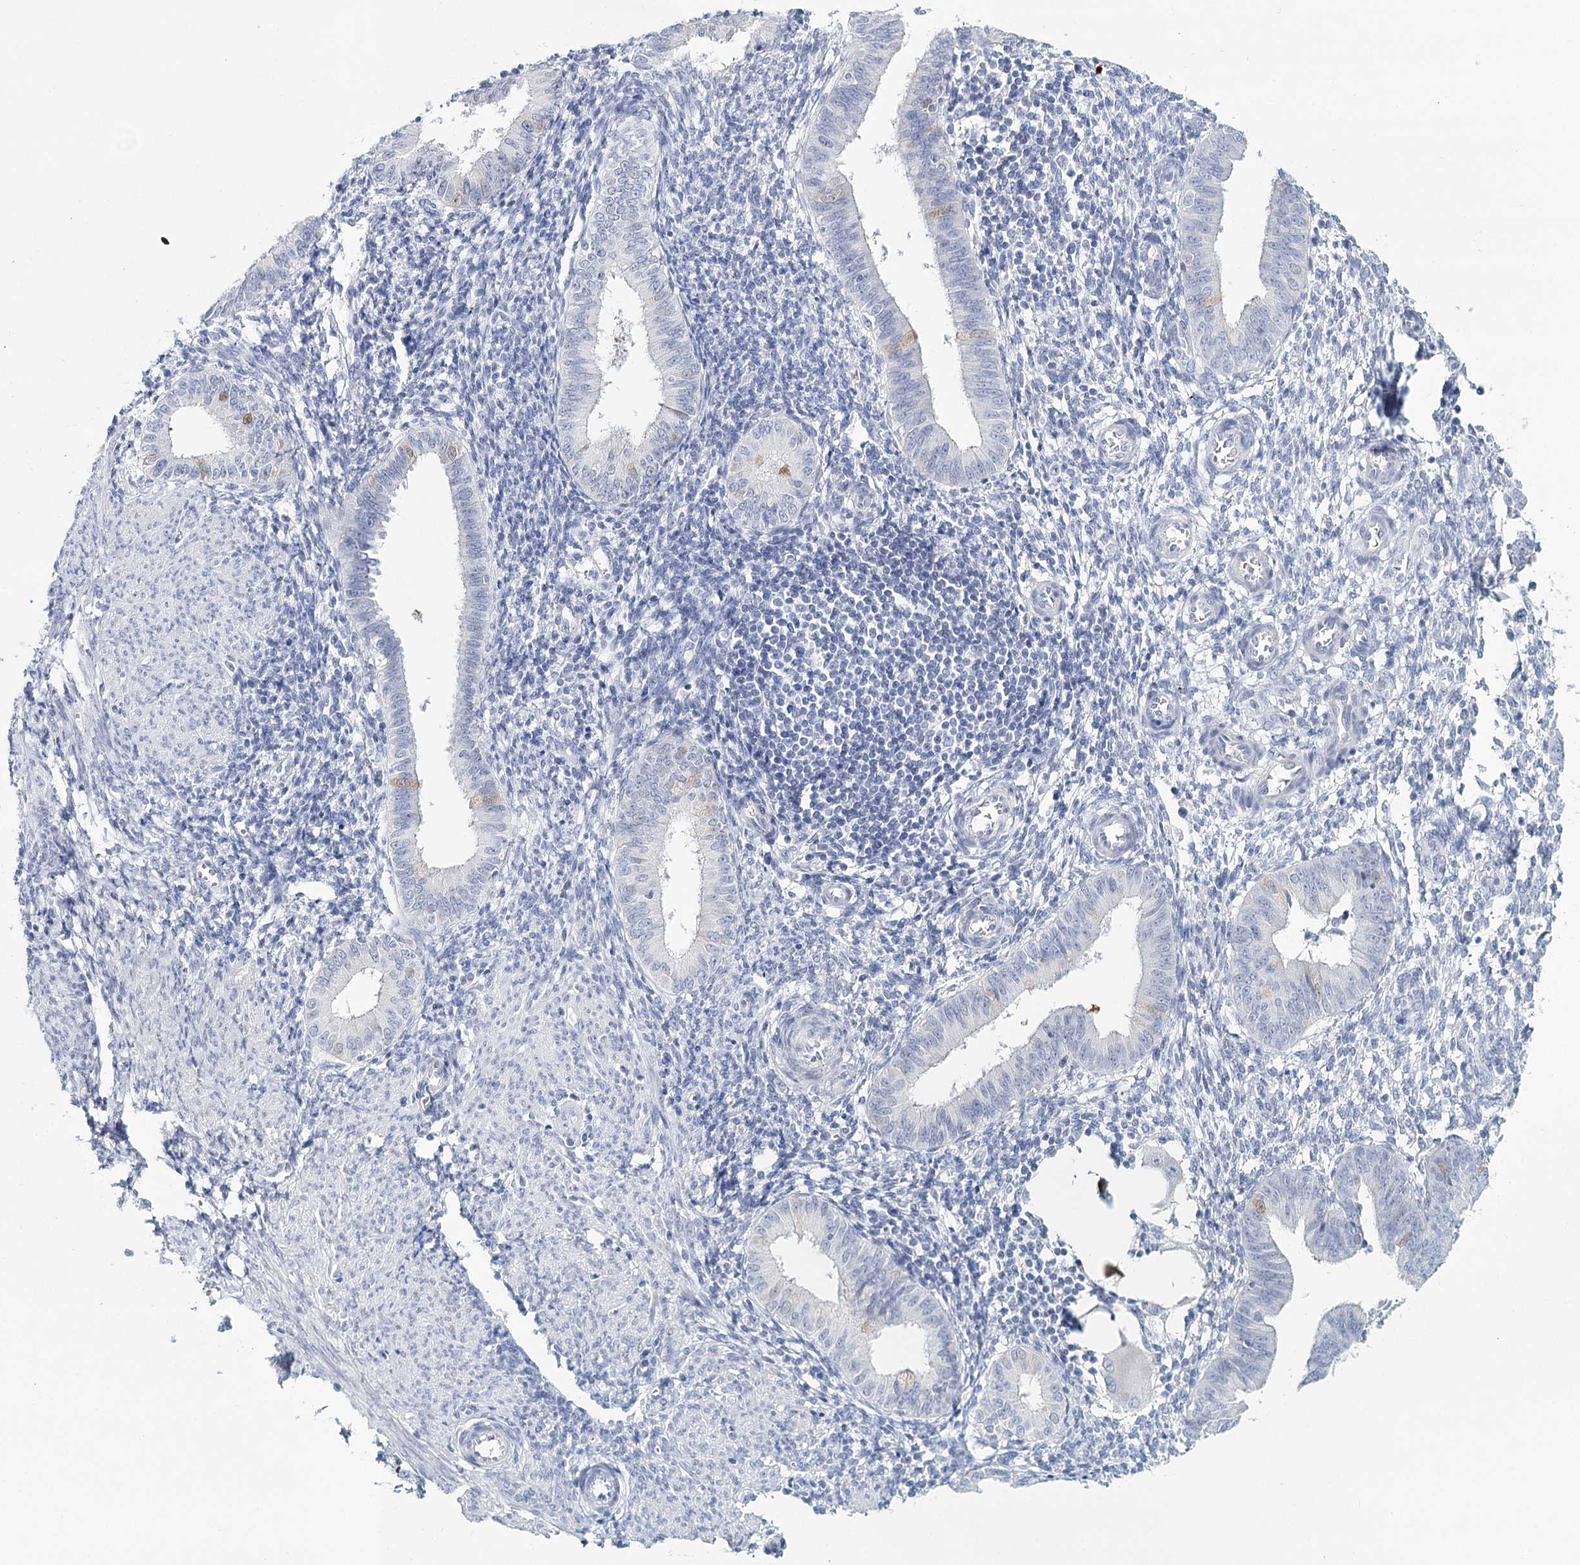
{"staining": {"intensity": "negative", "quantity": "none", "location": "none"}, "tissue": "endometrium", "cell_type": "Cells in endometrial stroma", "image_type": "normal", "snomed": [{"axis": "morphology", "description": "Normal tissue, NOS"}, {"axis": "topography", "description": "Uterus"}, {"axis": "topography", "description": "Endometrium"}], "caption": "DAB immunohistochemical staining of normal endometrium demonstrates no significant staining in cells in endometrial stroma. The staining is performed using DAB brown chromogen with nuclei counter-stained in using hematoxylin.", "gene": "HSPA4L", "patient": {"sex": "female", "age": 48}}